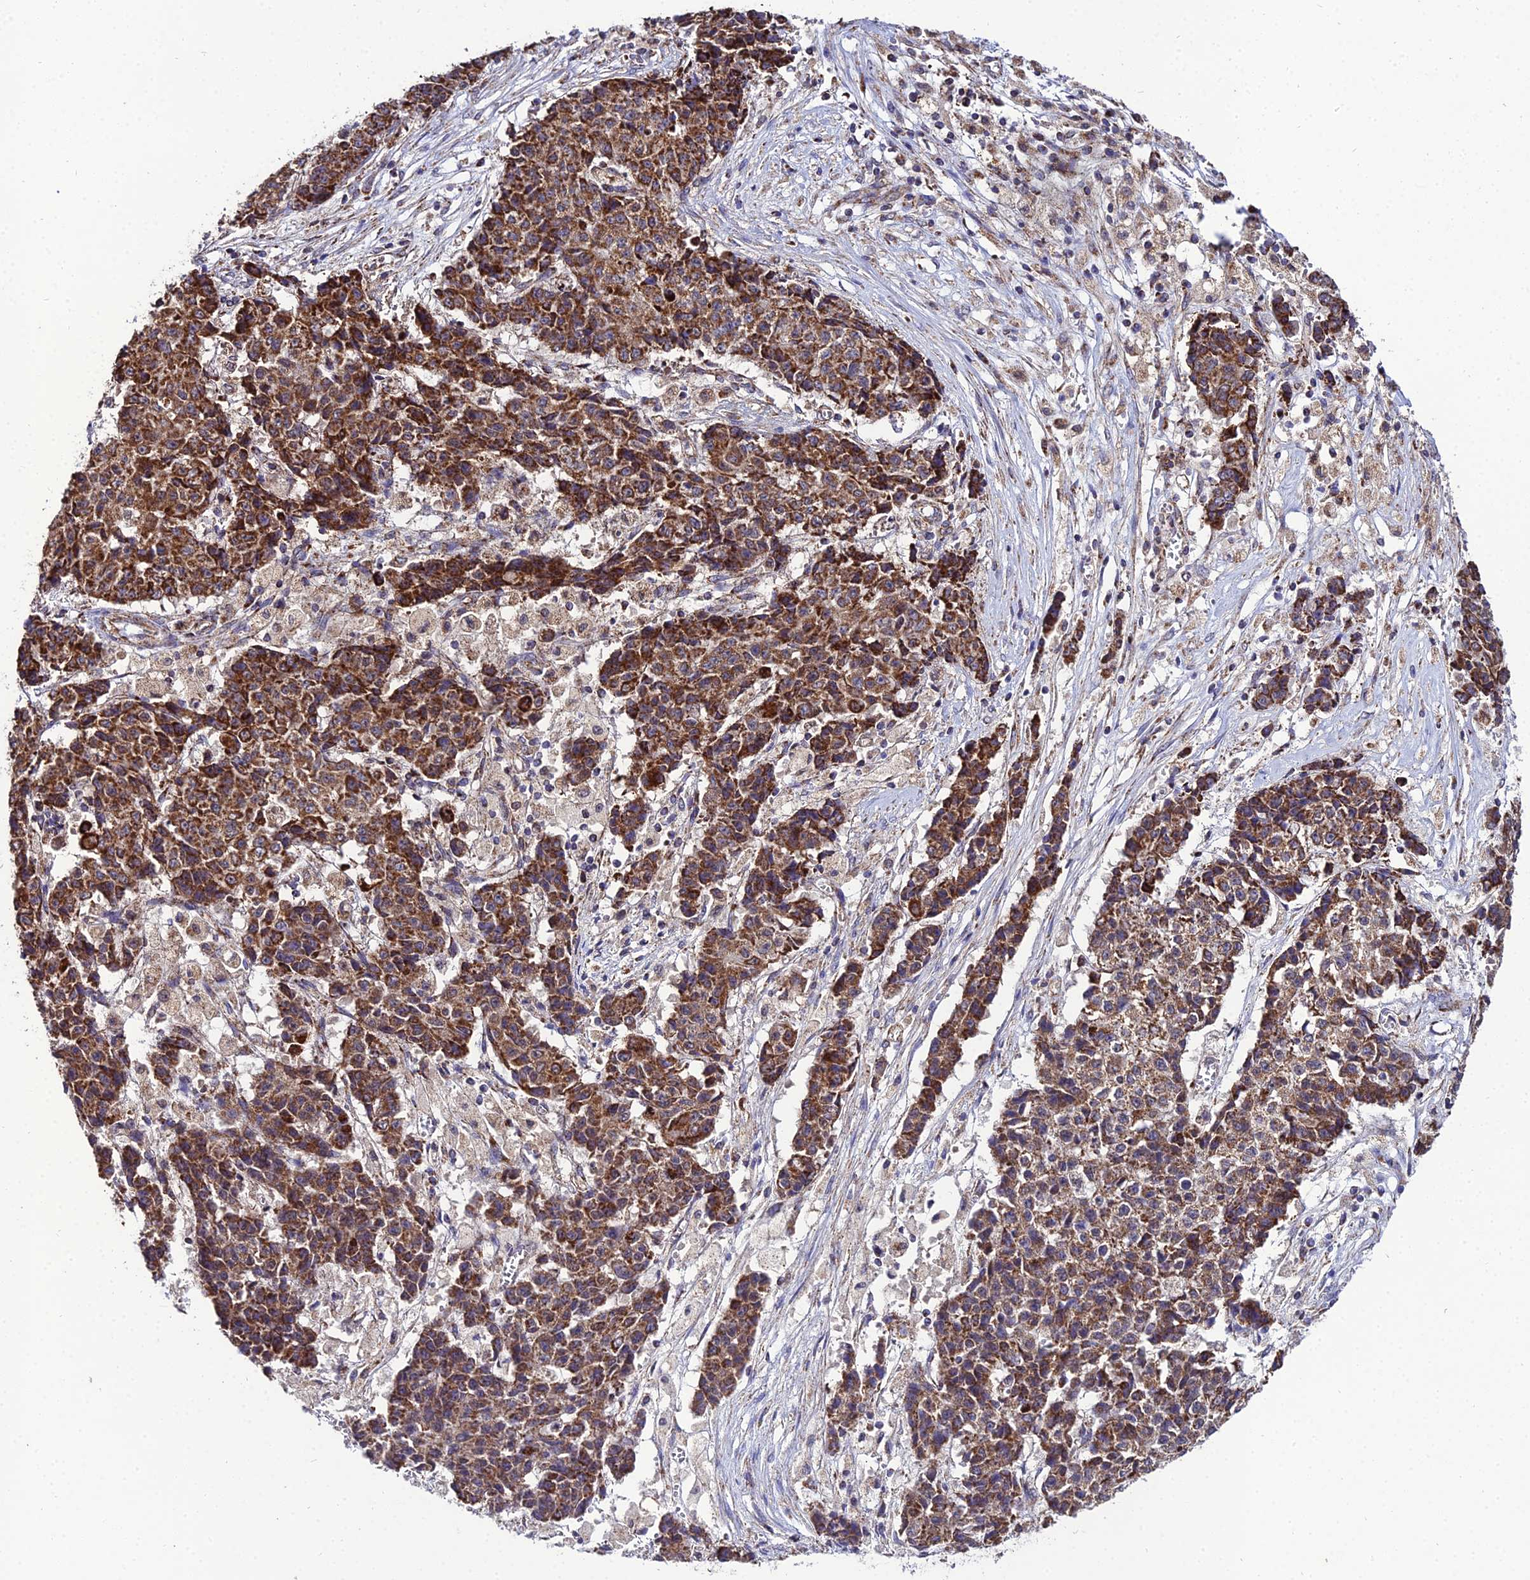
{"staining": {"intensity": "strong", "quantity": ">75%", "location": "cytoplasmic/membranous"}, "tissue": "ovarian cancer", "cell_type": "Tumor cells", "image_type": "cancer", "snomed": [{"axis": "morphology", "description": "Carcinoma, endometroid"}, {"axis": "topography", "description": "Ovary"}], "caption": "Ovarian cancer (endometroid carcinoma) stained with DAB immunohistochemistry (IHC) displays high levels of strong cytoplasmic/membranous positivity in about >75% of tumor cells. The protein of interest is shown in brown color, while the nuclei are stained blue.", "gene": "PSMD2", "patient": {"sex": "female", "age": 42}}